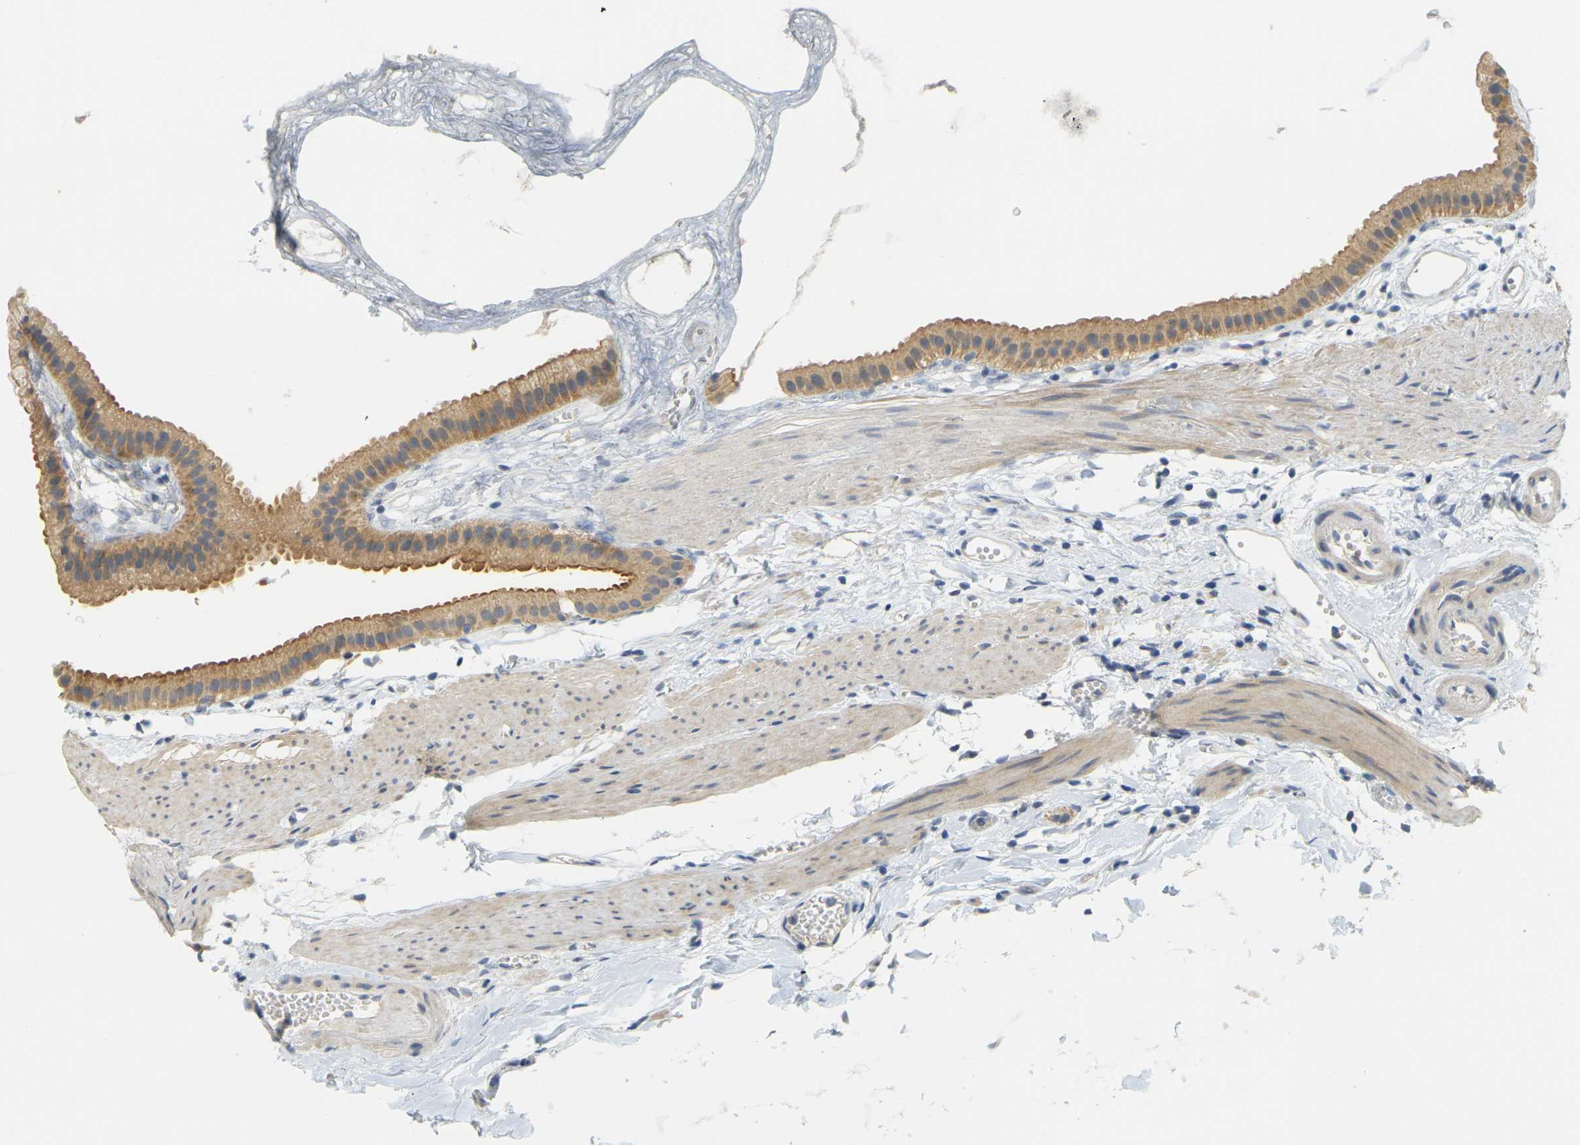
{"staining": {"intensity": "strong", "quantity": ">75%", "location": "cytoplasmic/membranous"}, "tissue": "gallbladder", "cell_type": "Glandular cells", "image_type": "normal", "snomed": [{"axis": "morphology", "description": "Normal tissue, NOS"}, {"axis": "topography", "description": "Gallbladder"}], "caption": "Immunohistochemical staining of benign gallbladder displays >75% levels of strong cytoplasmic/membranous protein expression in about >75% of glandular cells.", "gene": "GDAP1", "patient": {"sex": "female", "age": 64}}